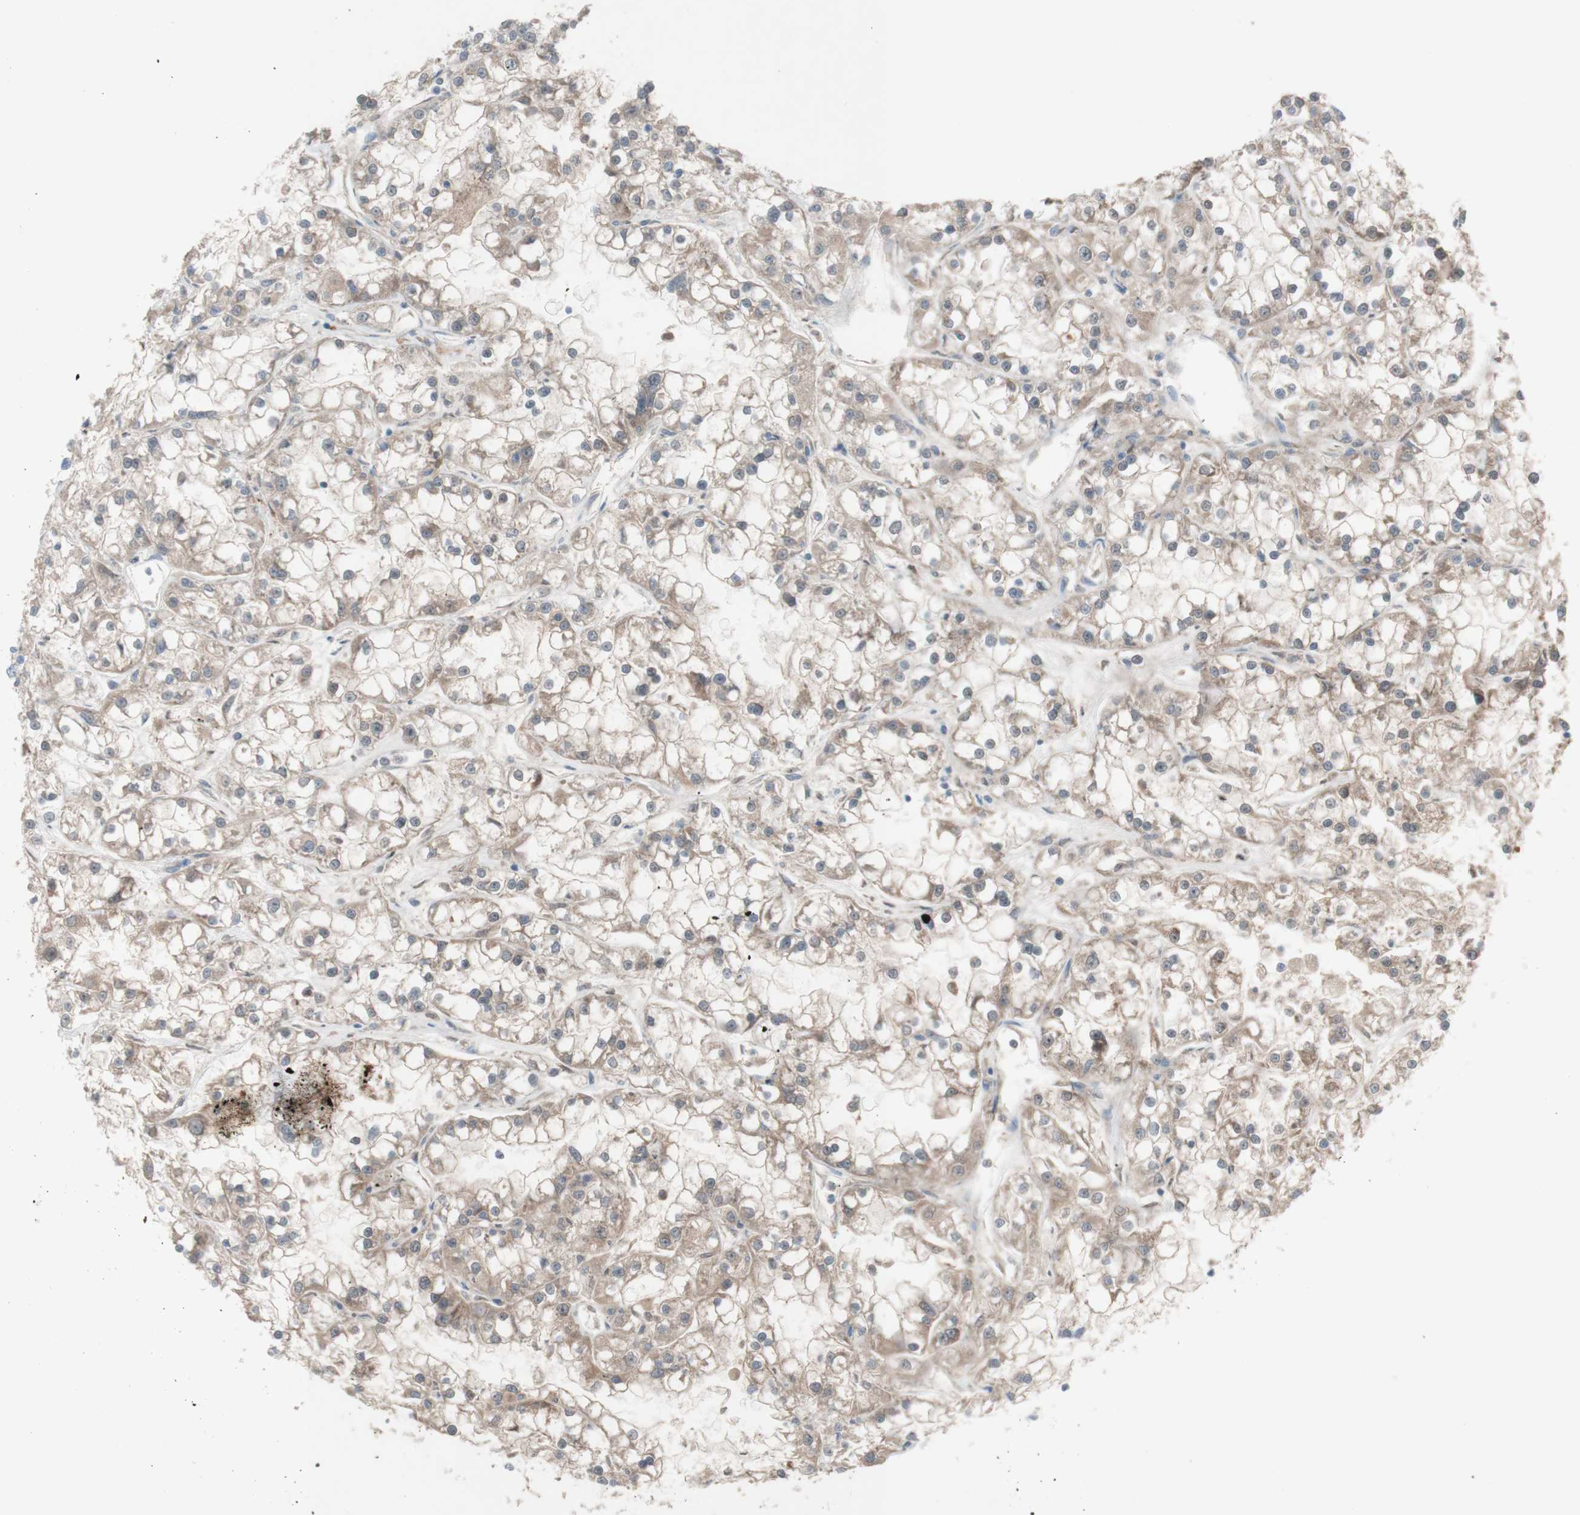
{"staining": {"intensity": "weak", "quantity": ">75%", "location": "cytoplasmic/membranous"}, "tissue": "renal cancer", "cell_type": "Tumor cells", "image_type": "cancer", "snomed": [{"axis": "morphology", "description": "Adenocarcinoma, NOS"}, {"axis": "topography", "description": "Kidney"}], "caption": "Renal adenocarcinoma stained with a protein marker displays weak staining in tumor cells.", "gene": "PEX2", "patient": {"sex": "female", "age": 52}}